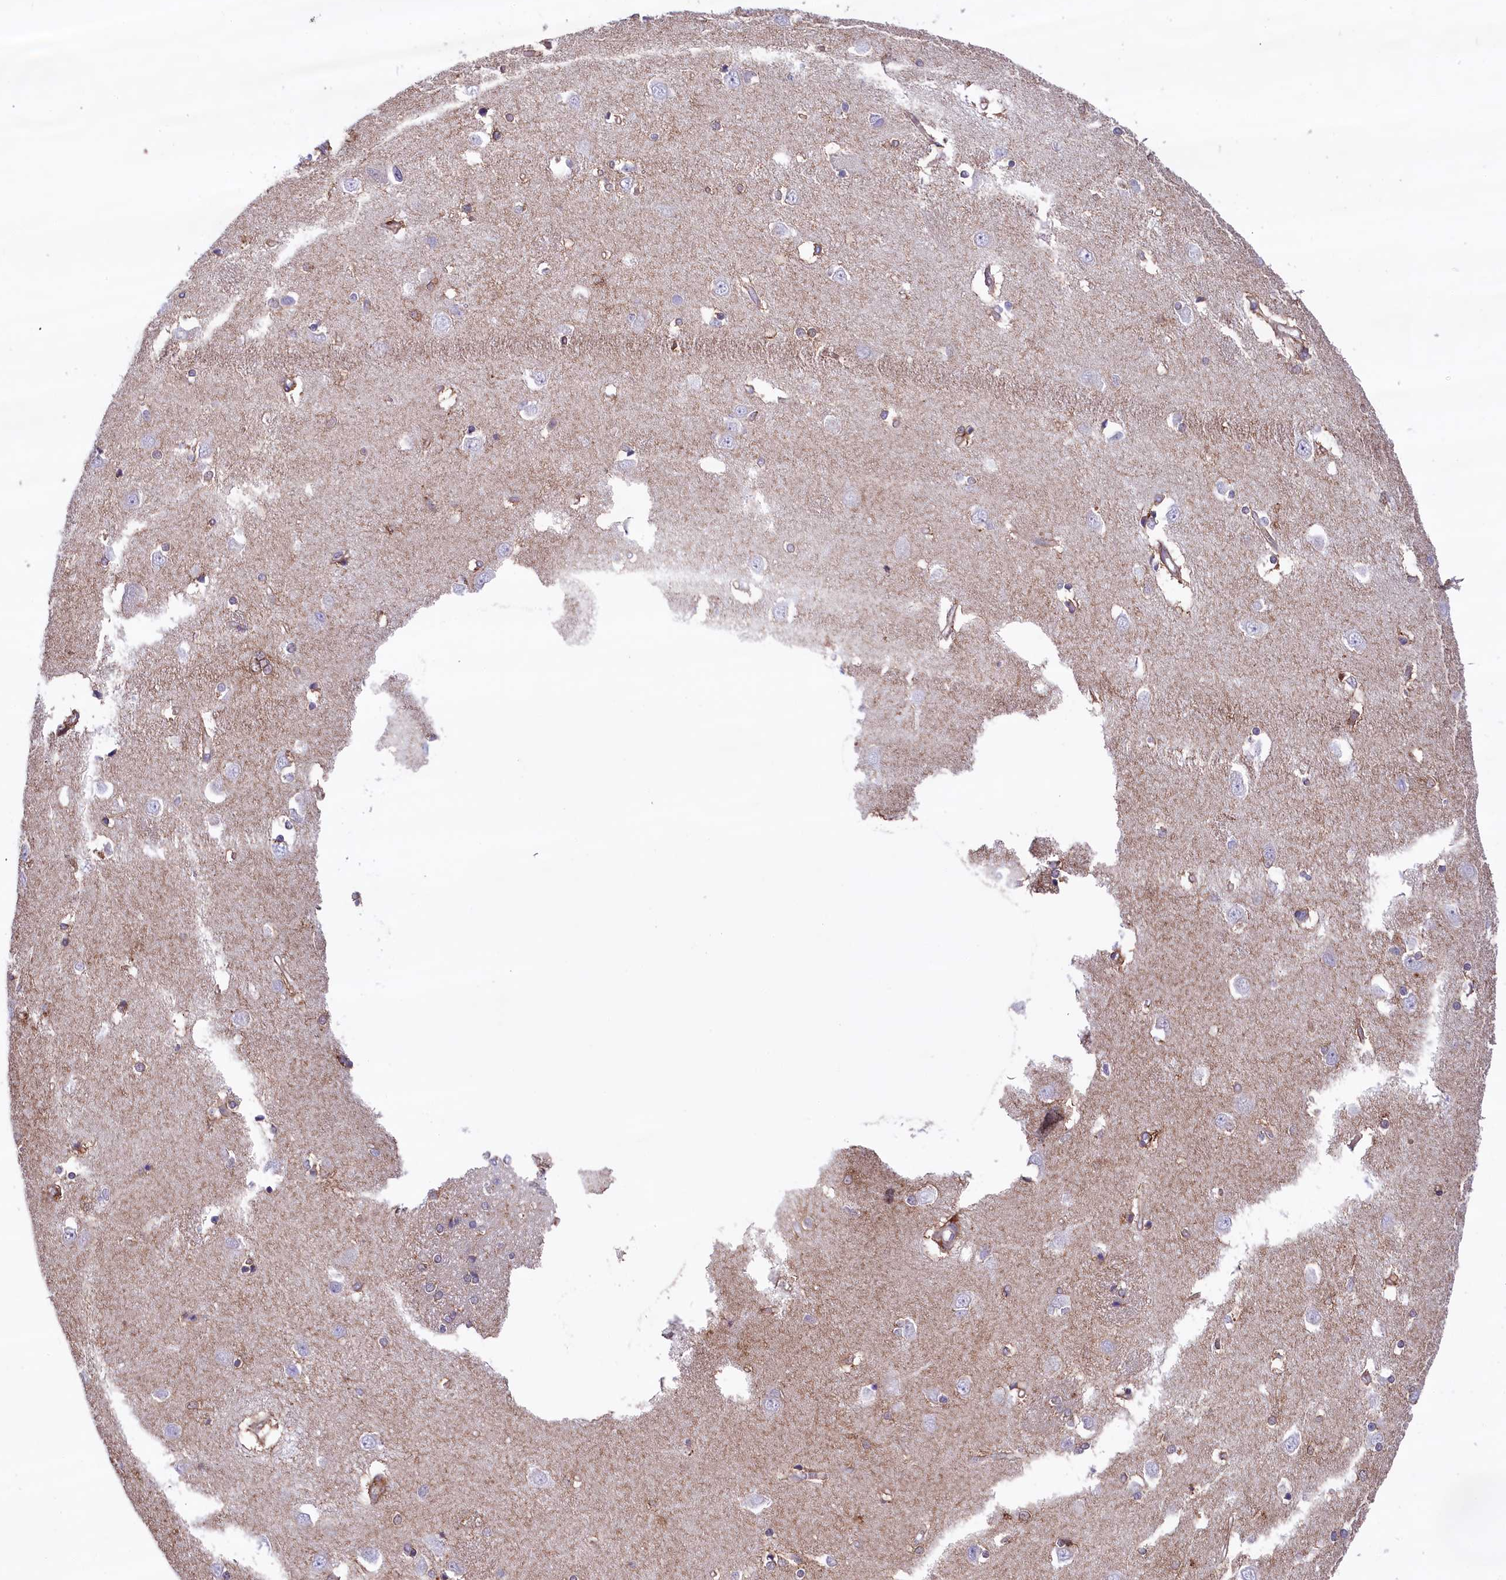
{"staining": {"intensity": "moderate", "quantity": "<25%", "location": "none"}, "tissue": "caudate", "cell_type": "Glial cells", "image_type": "normal", "snomed": [{"axis": "morphology", "description": "Normal tissue, NOS"}, {"axis": "topography", "description": "Lateral ventricle wall"}], "caption": "Protein expression analysis of normal caudate reveals moderate None expression in approximately <25% of glial cells.", "gene": "MAN2B1", "patient": {"sex": "male", "age": 37}}